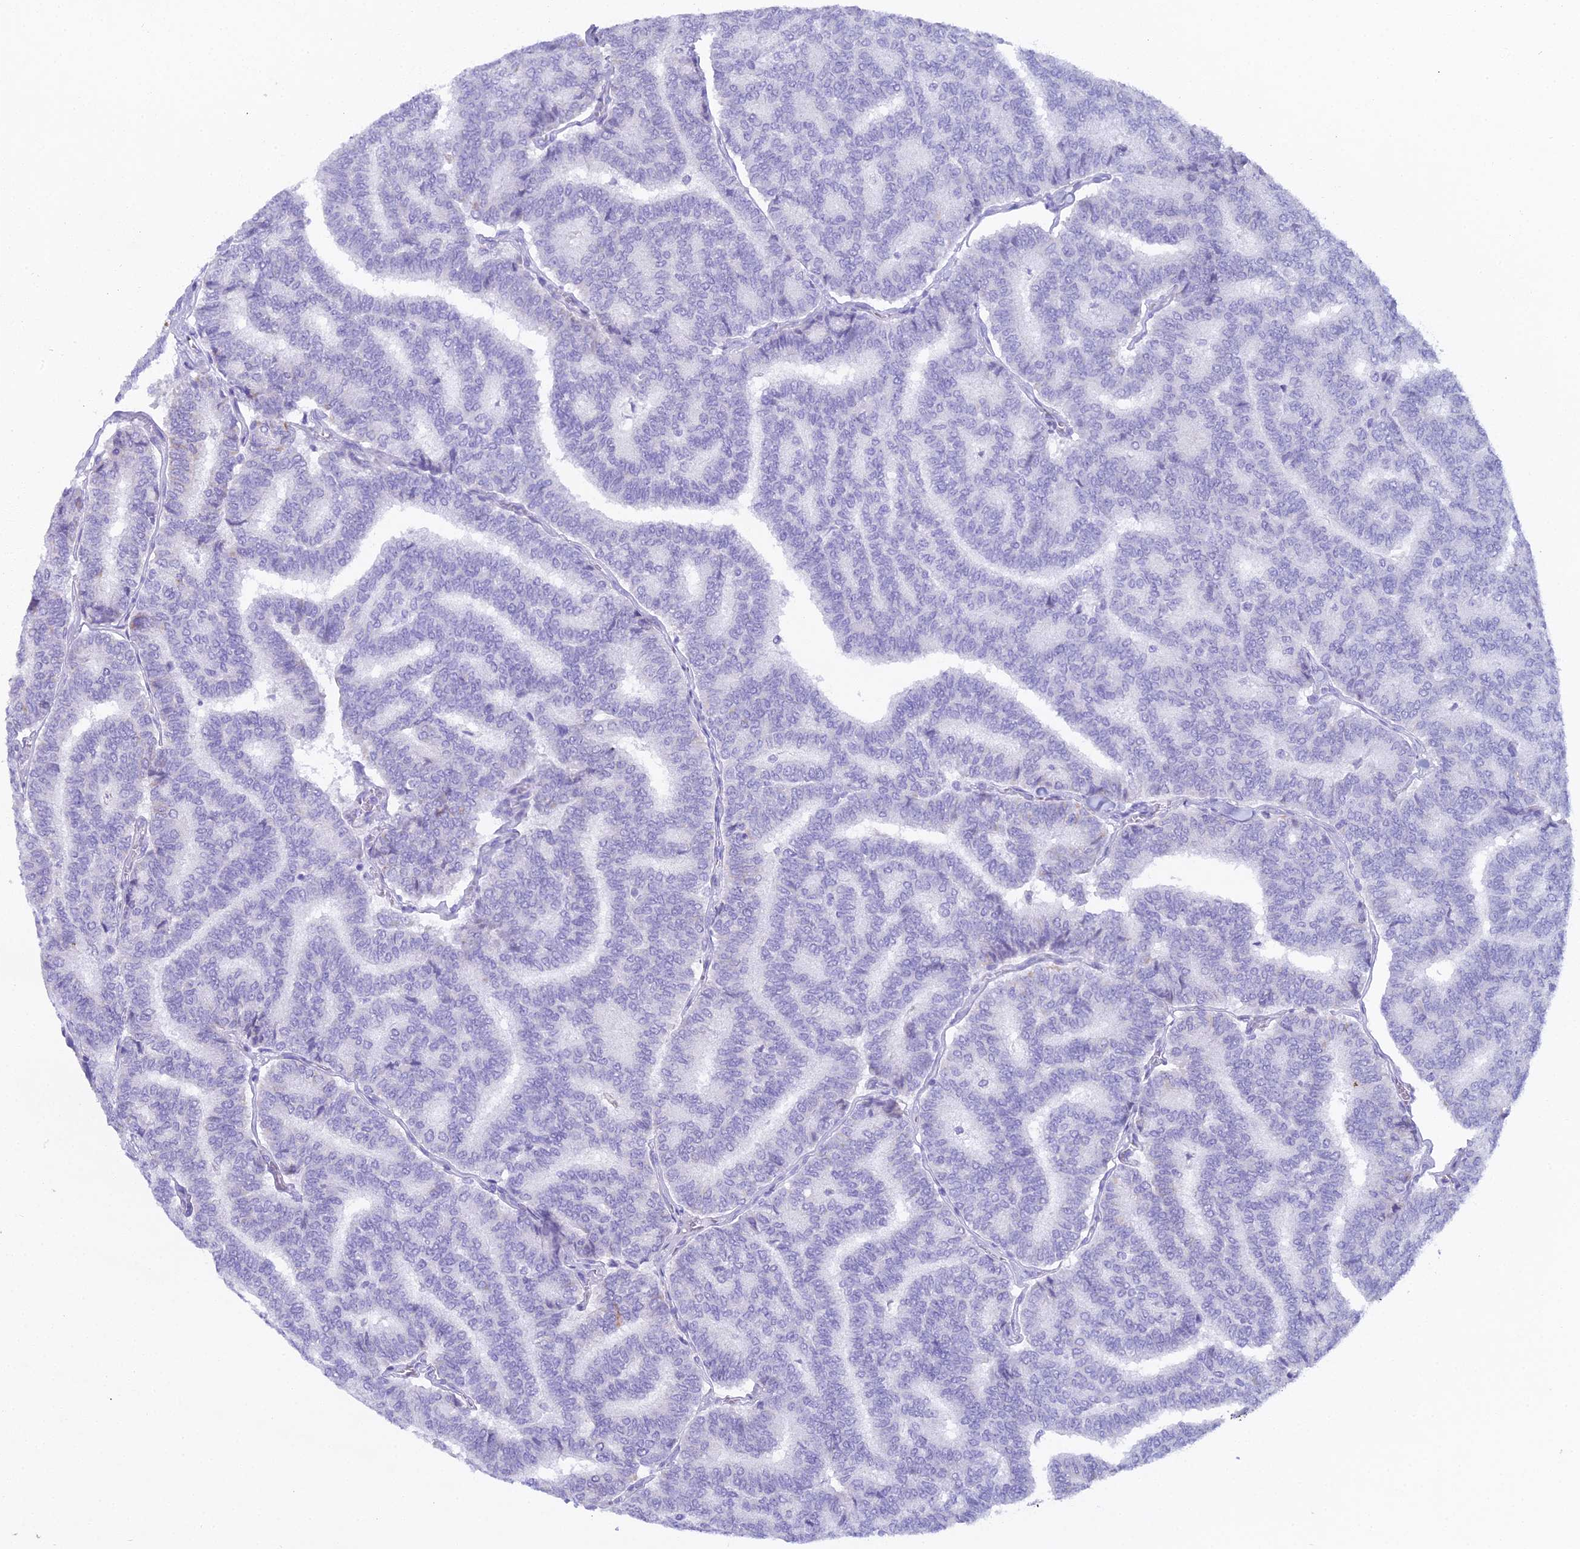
{"staining": {"intensity": "negative", "quantity": "none", "location": "none"}, "tissue": "thyroid cancer", "cell_type": "Tumor cells", "image_type": "cancer", "snomed": [{"axis": "morphology", "description": "Papillary adenocarcinoma, NOS"}, {"axis": "topography", "description": "Thyroid gland"}], "caption": "DAB immunohistochemical staining of human papillary adenocarcinoma (thyroid) exhibits no significant expression in tumor cells.", "gene": "CGB2", "patient": {"sex": "female", "age": 35}}